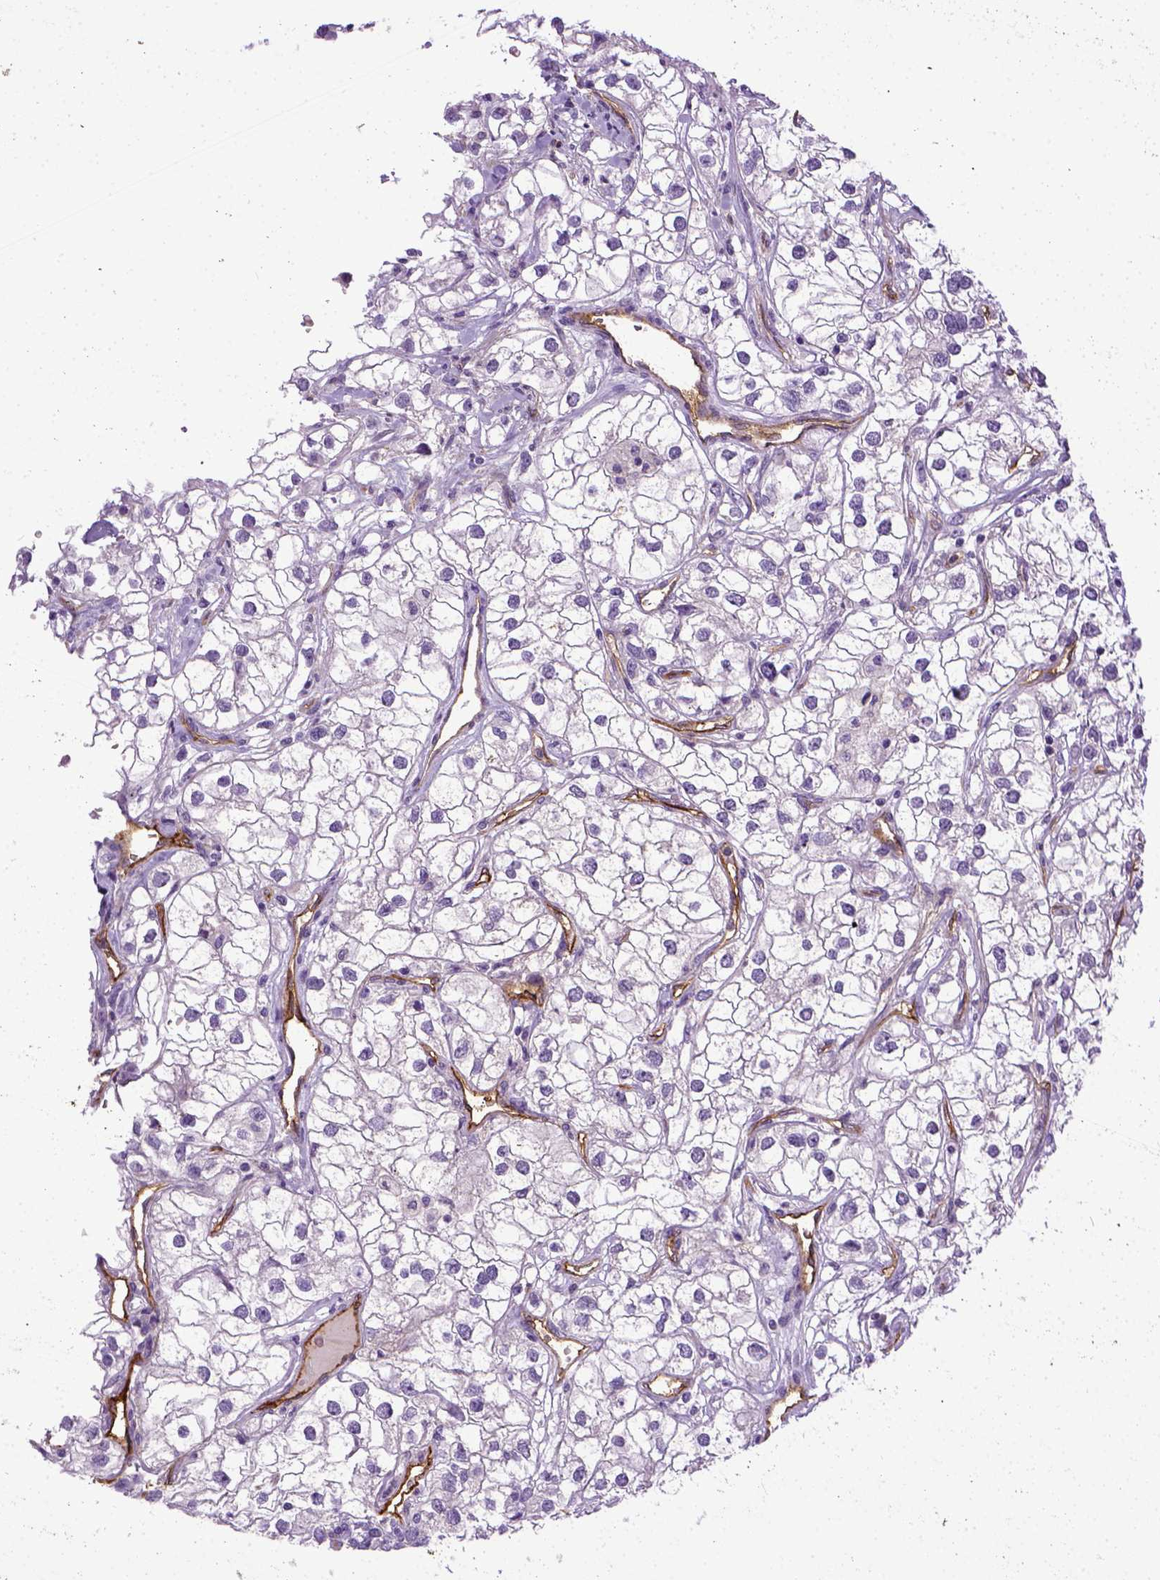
{"staining": {"intensity": "negative", "quantity": "none", "location": "none"}, "tissue": "renal cancer", "cell_type": "Tumor cells", "image_type": "cancer", "snomed": [{"axis": "morphology", "description": "Adenocarcinoma, NOS"}, {"axis": "topography", "description": "Kidney"}], "caption": "A photomicrograph of human renal cancer is negative for staining in tumor cells.", "gene": "ENG", "patient": {"sex": "male", "age": 59}}